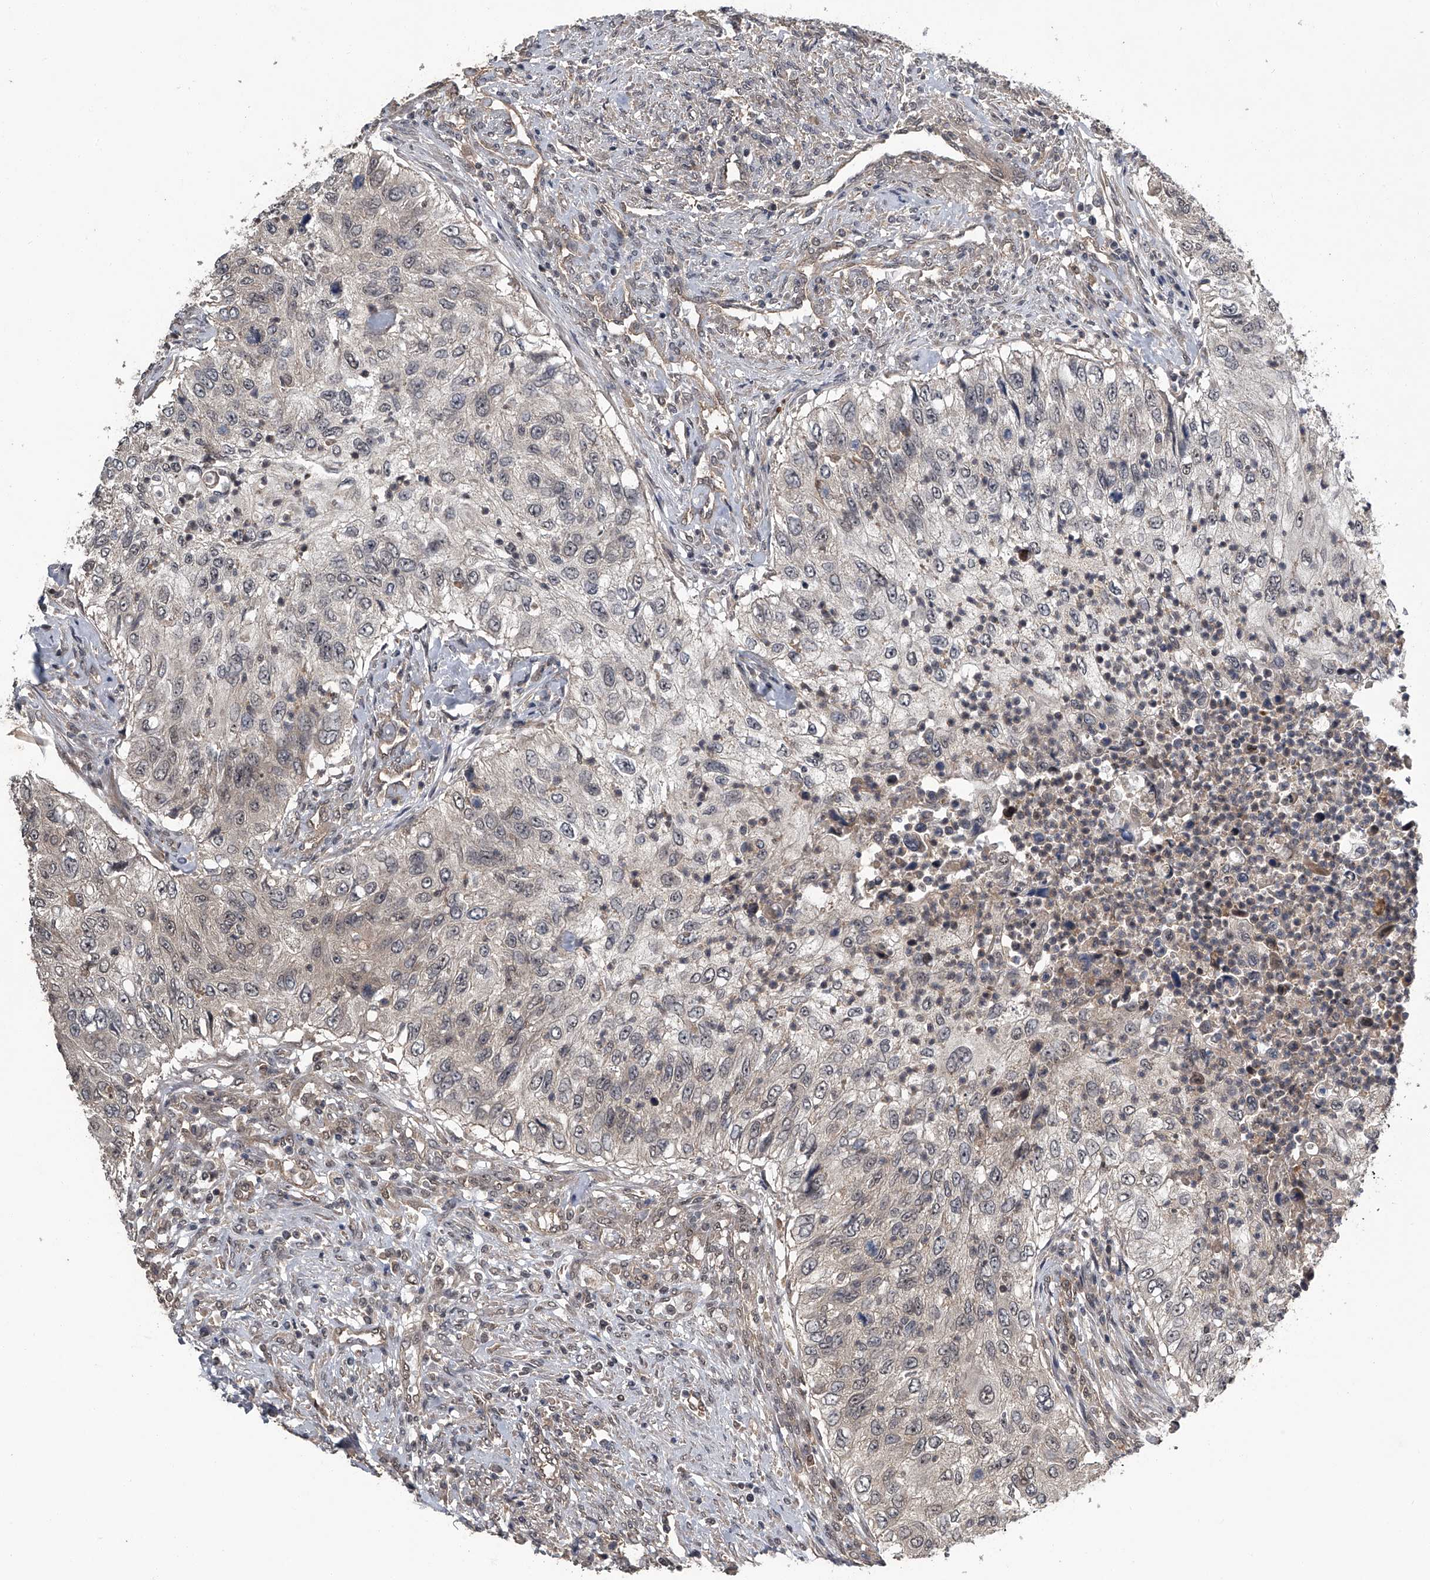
{"staining": {"intensity": "weak", "quantity": "<25%", "location": "cytoplasmic/membranous"}, "tissue": "urothelial cancer", "cell_type": "Tumor cells", "image_type": "cancer", "snomed": [{"axis": "morphology", "description": "Urothelial carcinoma, High grade"}, {"axis": "topography", "description": "Urinary bladder"}], "caption": "This histopathology image is of urothelial cancer stained with immunohistochemistry (IHC) to label a protein in brown with the nuclei are counter-stained blue. There is no positivity in tumor cells.", "gene": "SLC12A8", "patient": {"sex": "female", "age": 60}}